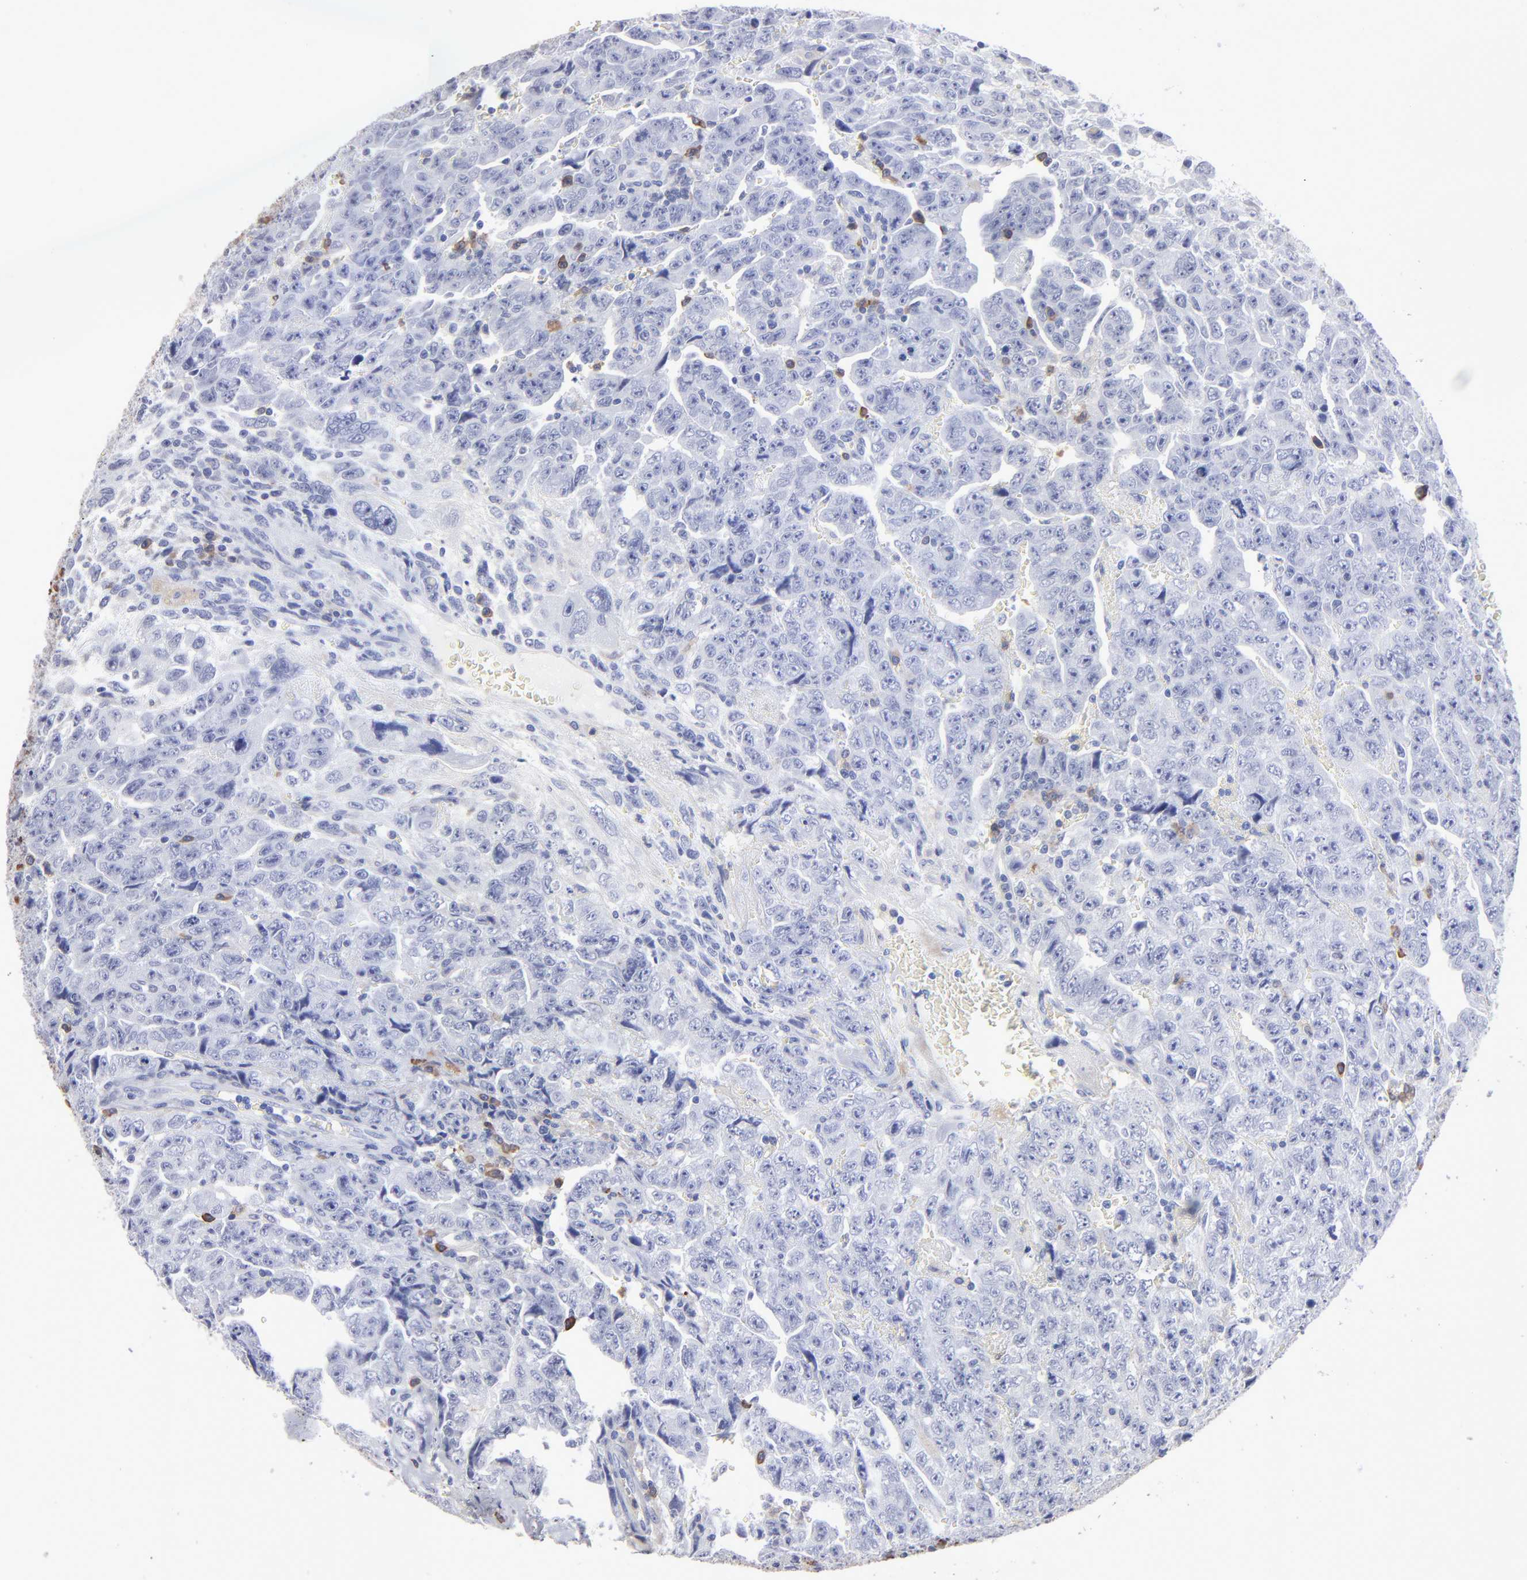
{"staining": {"intensity": "negative", "quantity": "none", "location": "none"}, "tissue": "testis cancer", "cell_type": "Tumor cells", "image_type": "cancer", "snomed": [{"axis": "morphology", "description": "Carcinoma, Embryonal, NOS"}, {"axis": "topography", "description": "Testis"}], "caption": "An image of human embryonal carcinoma (testis) is negative for staining in tumor cells. Brightfield microscopy of immunohistochemistry (IHC) stained with DAB (brown) and hematoxylin (blue), captured at high magnification.", "gene": "LAT2", "patient": {"sex": "male", "age": 28}}